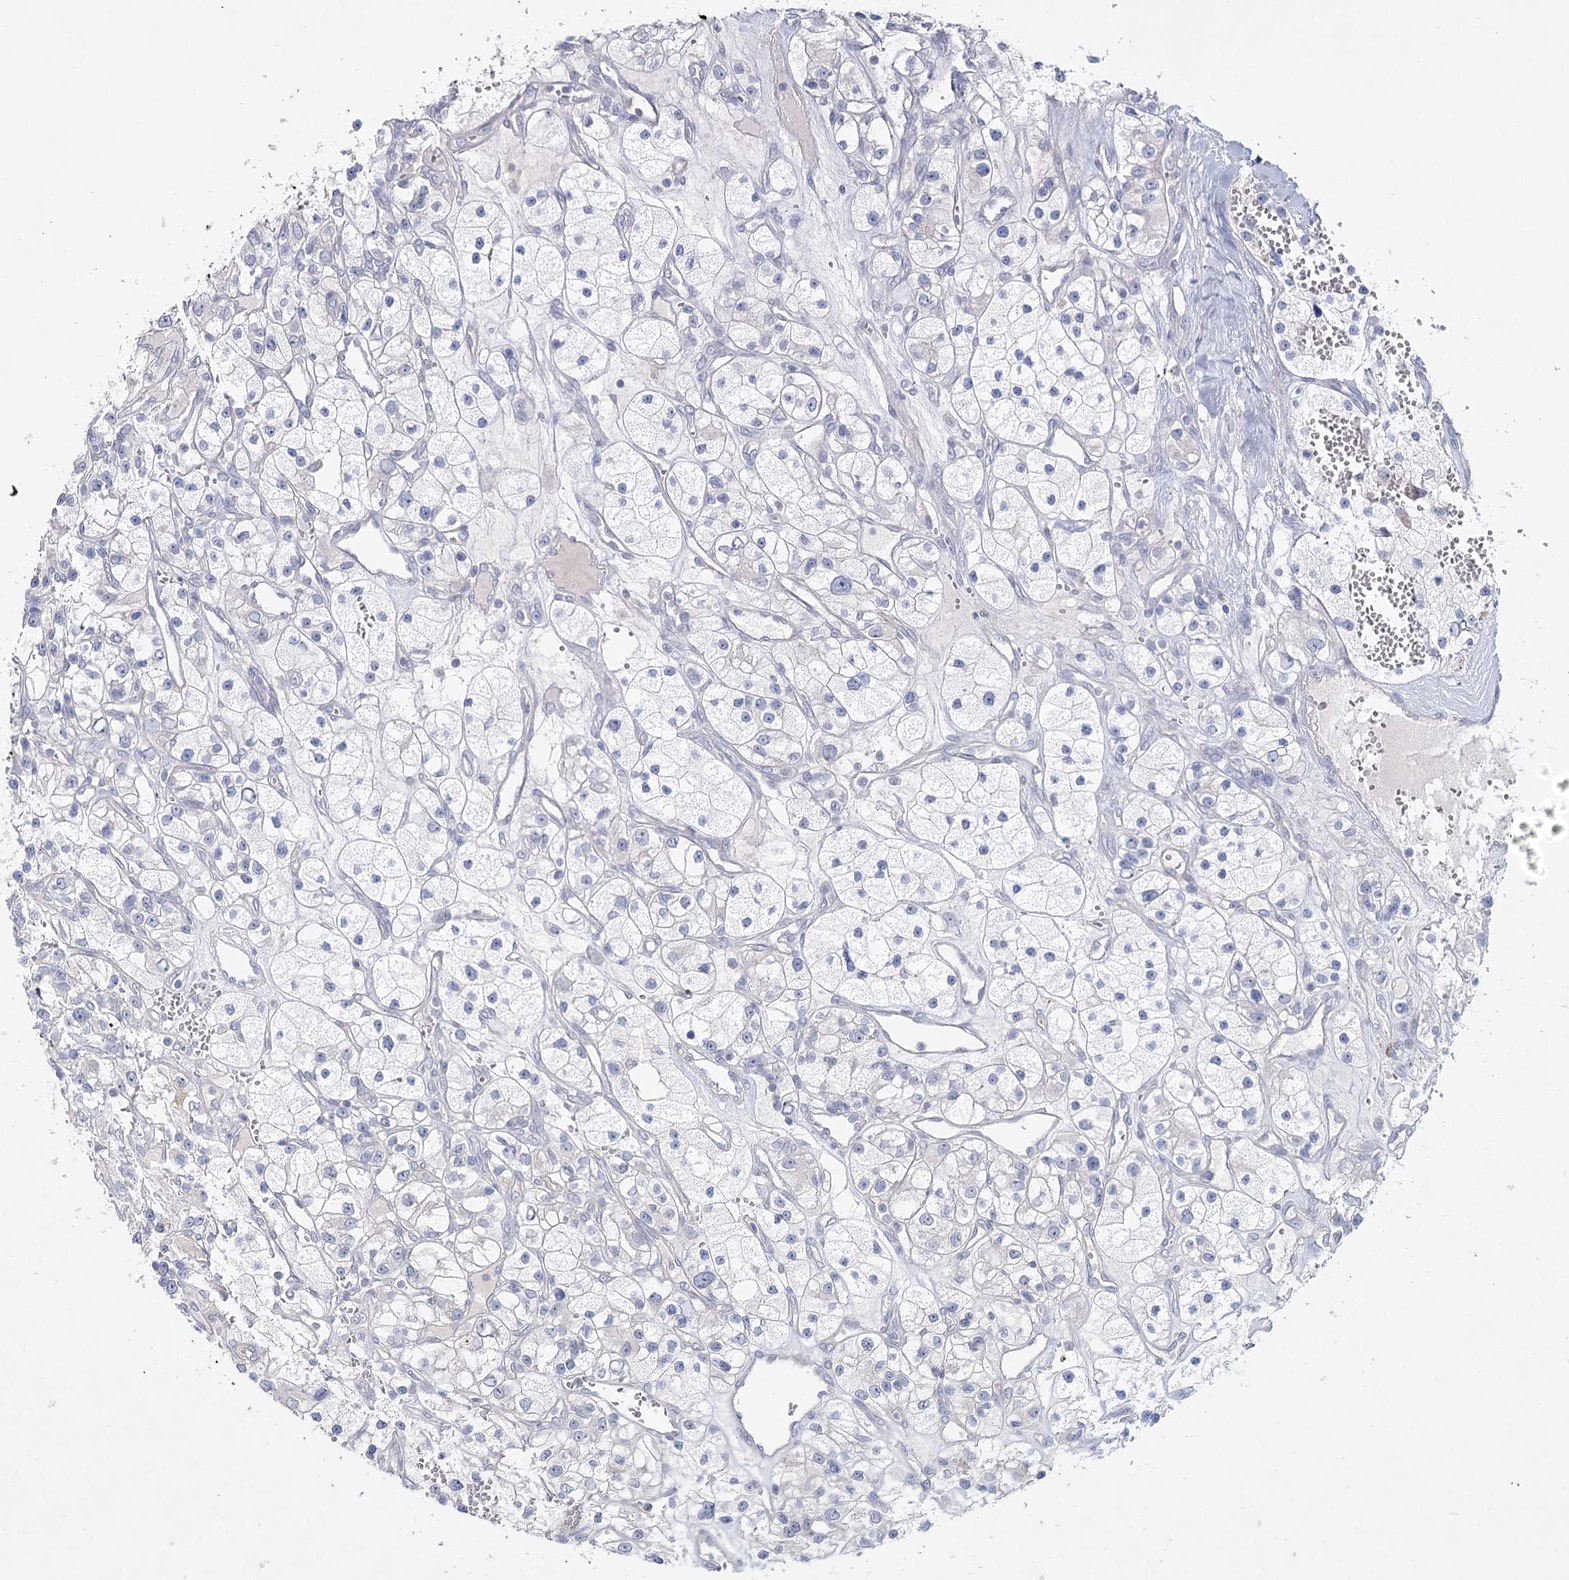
{"staining": {"intensity": "negative", "quantity": "none", "location": "none"}, "tissue": "renal cancer", "cell_type": "Tumor cells", "image_type": "cancer", "snomed": [{"axis": "morphology", "description": "Adenocarcinoma, NOS"}, {"axis": "topography", "description": "Kidney"}], "caption": "A micrograph of renal cancer (adenocarcinoma) stained for a protein displays no brown staining in tumor cells. The staining is performed using DAB brown chromogen with nuclei counter-stained in using hematoxylin.", "gene": "MAP3K13", "patient": {"sex": "female", "age": 57}}